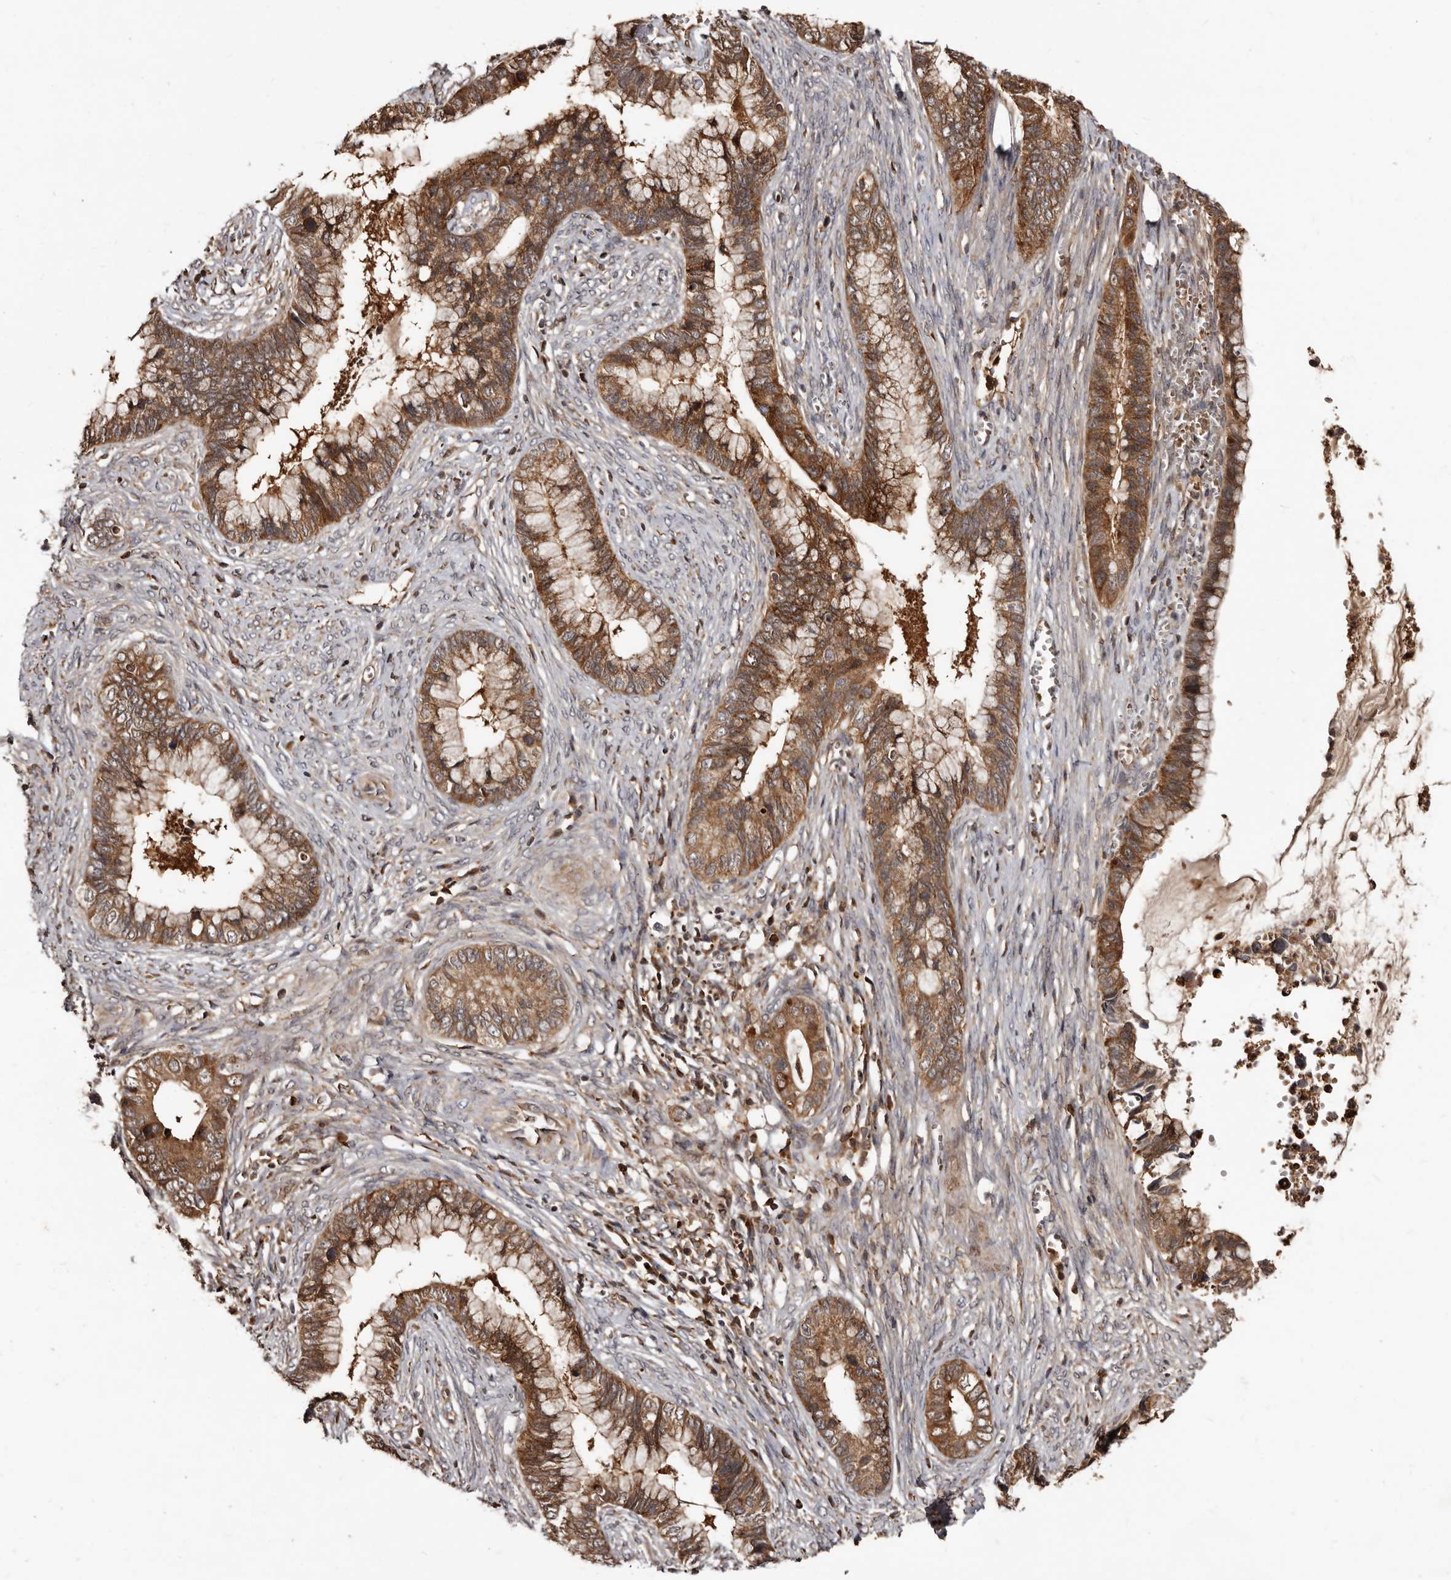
{"staining": {"intensity": "moderate", "quantity": ">75%", "location": "cytoplasmic/membranous"}, "tissue": "cervical cancer", "cell_type": "Tumor cells", "image_type": "cancer", "snomed": [{"axis": "morphology", "description": "Adenocarcinoma, NOS"}, {"axis": "topography", "description": "Cervix"}], "caption": "An immunohistochemistry histopathology image of tumor tissue is shown. Protein staining in brown shows moderate cytoplasmic/membranous positivity in cervical adenocarcinoma within tumor cells. Nuclei are stained in blue.", "gene": "BAX", "patient": {"sex": "female", "age": 44}}